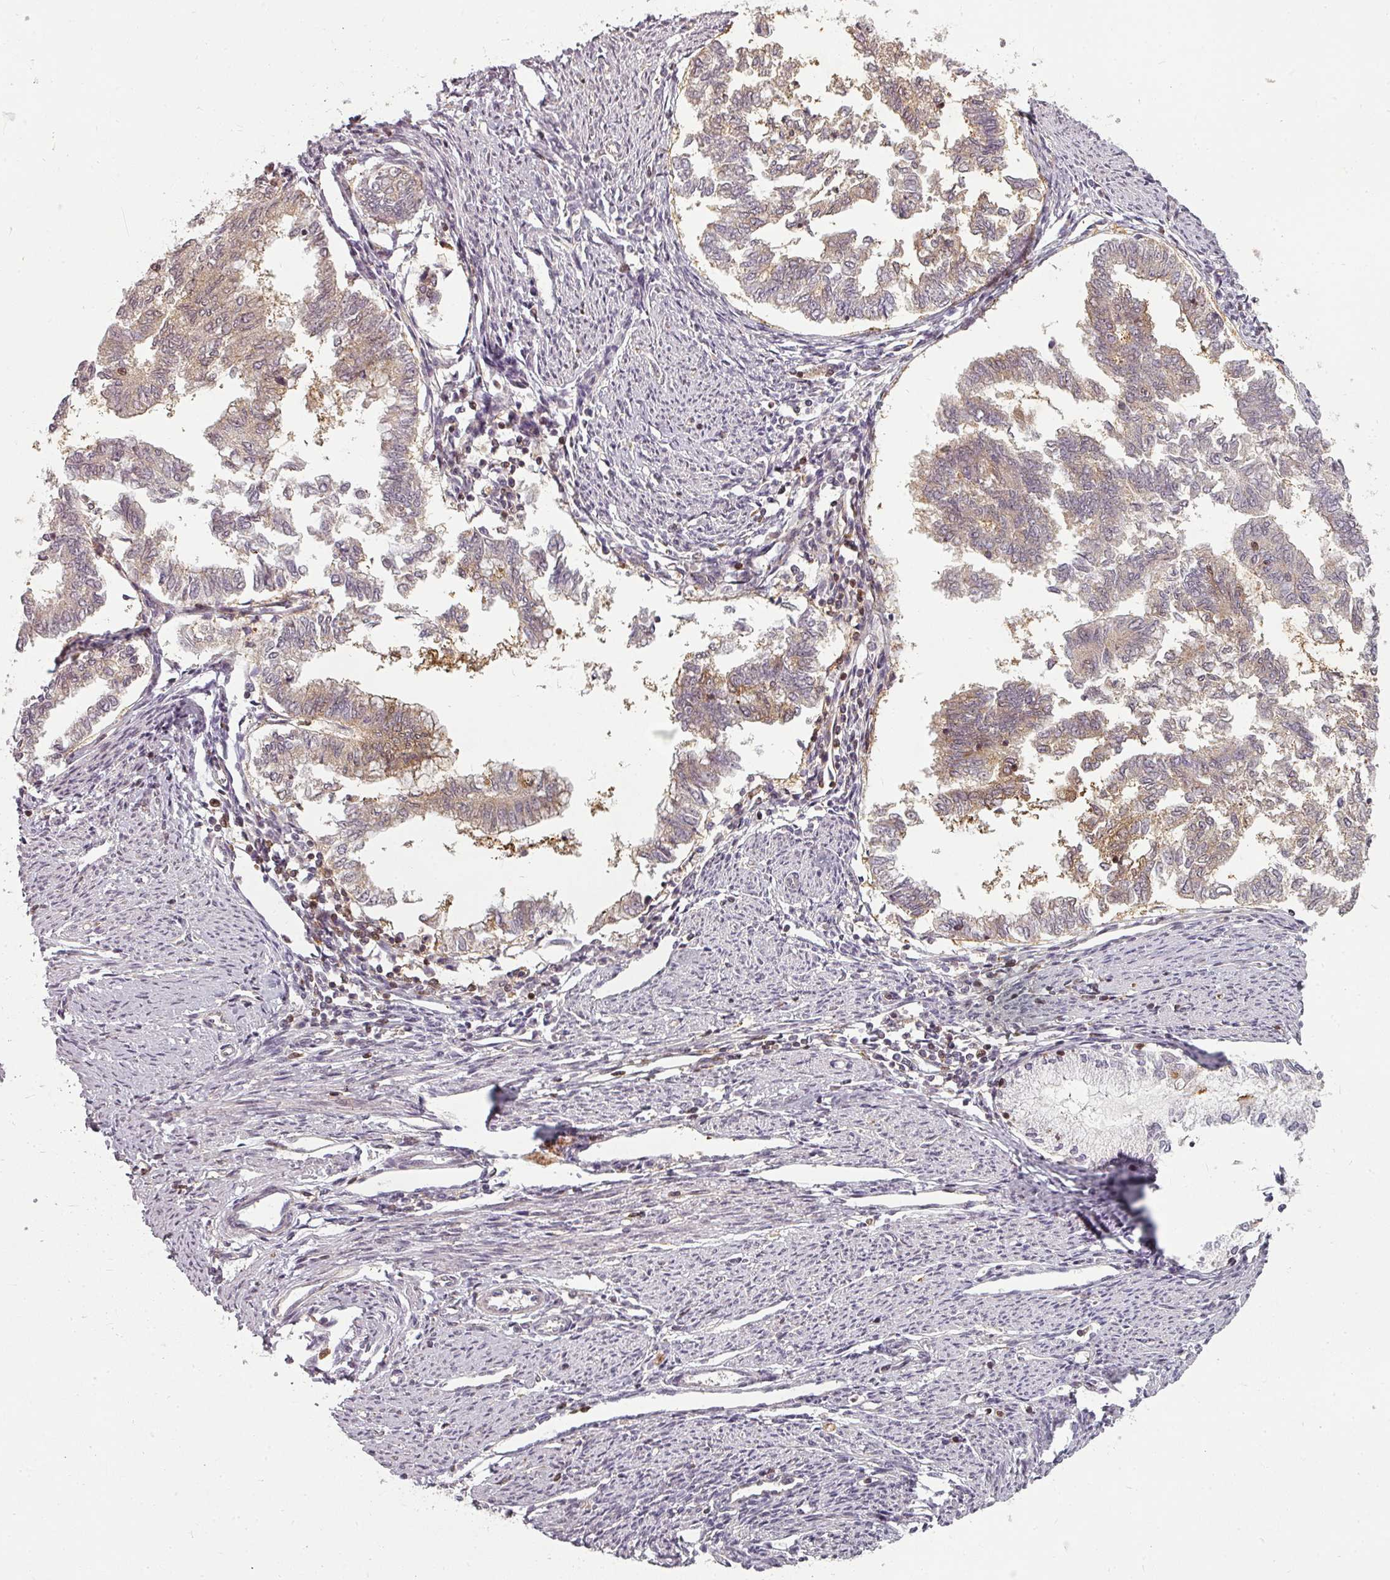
{"staining": {"intensity": "weak", "quantity": "25%-75%", "location": "cytoplasmic/membranous"}, "tissue": "endometrial cancer", "cell_type": "Tumor cells", "image_type": "cancer", "snomed": [{"axis": "morphology", "description": "Adenocarcinoma, NOS"}, {"axis": "topography", "description": "Endometrium"}], "caption": "Immunohistochemistry (IHC) staining of adenocarcinoma (endometrial), which shows low levels of weak cytoplasmic/membranous staining in about 25%-75% of tumor cells indicating weak cytoplasmic/membranous protein staining. The staining was performed using DAB (3,3'-diaminobenzidine) (brown) for protein detection and nuclei were counterstained in hematoxylin (blue).", "gene": "CLIC1", "patient": {"sex": "female", "age": 79}}